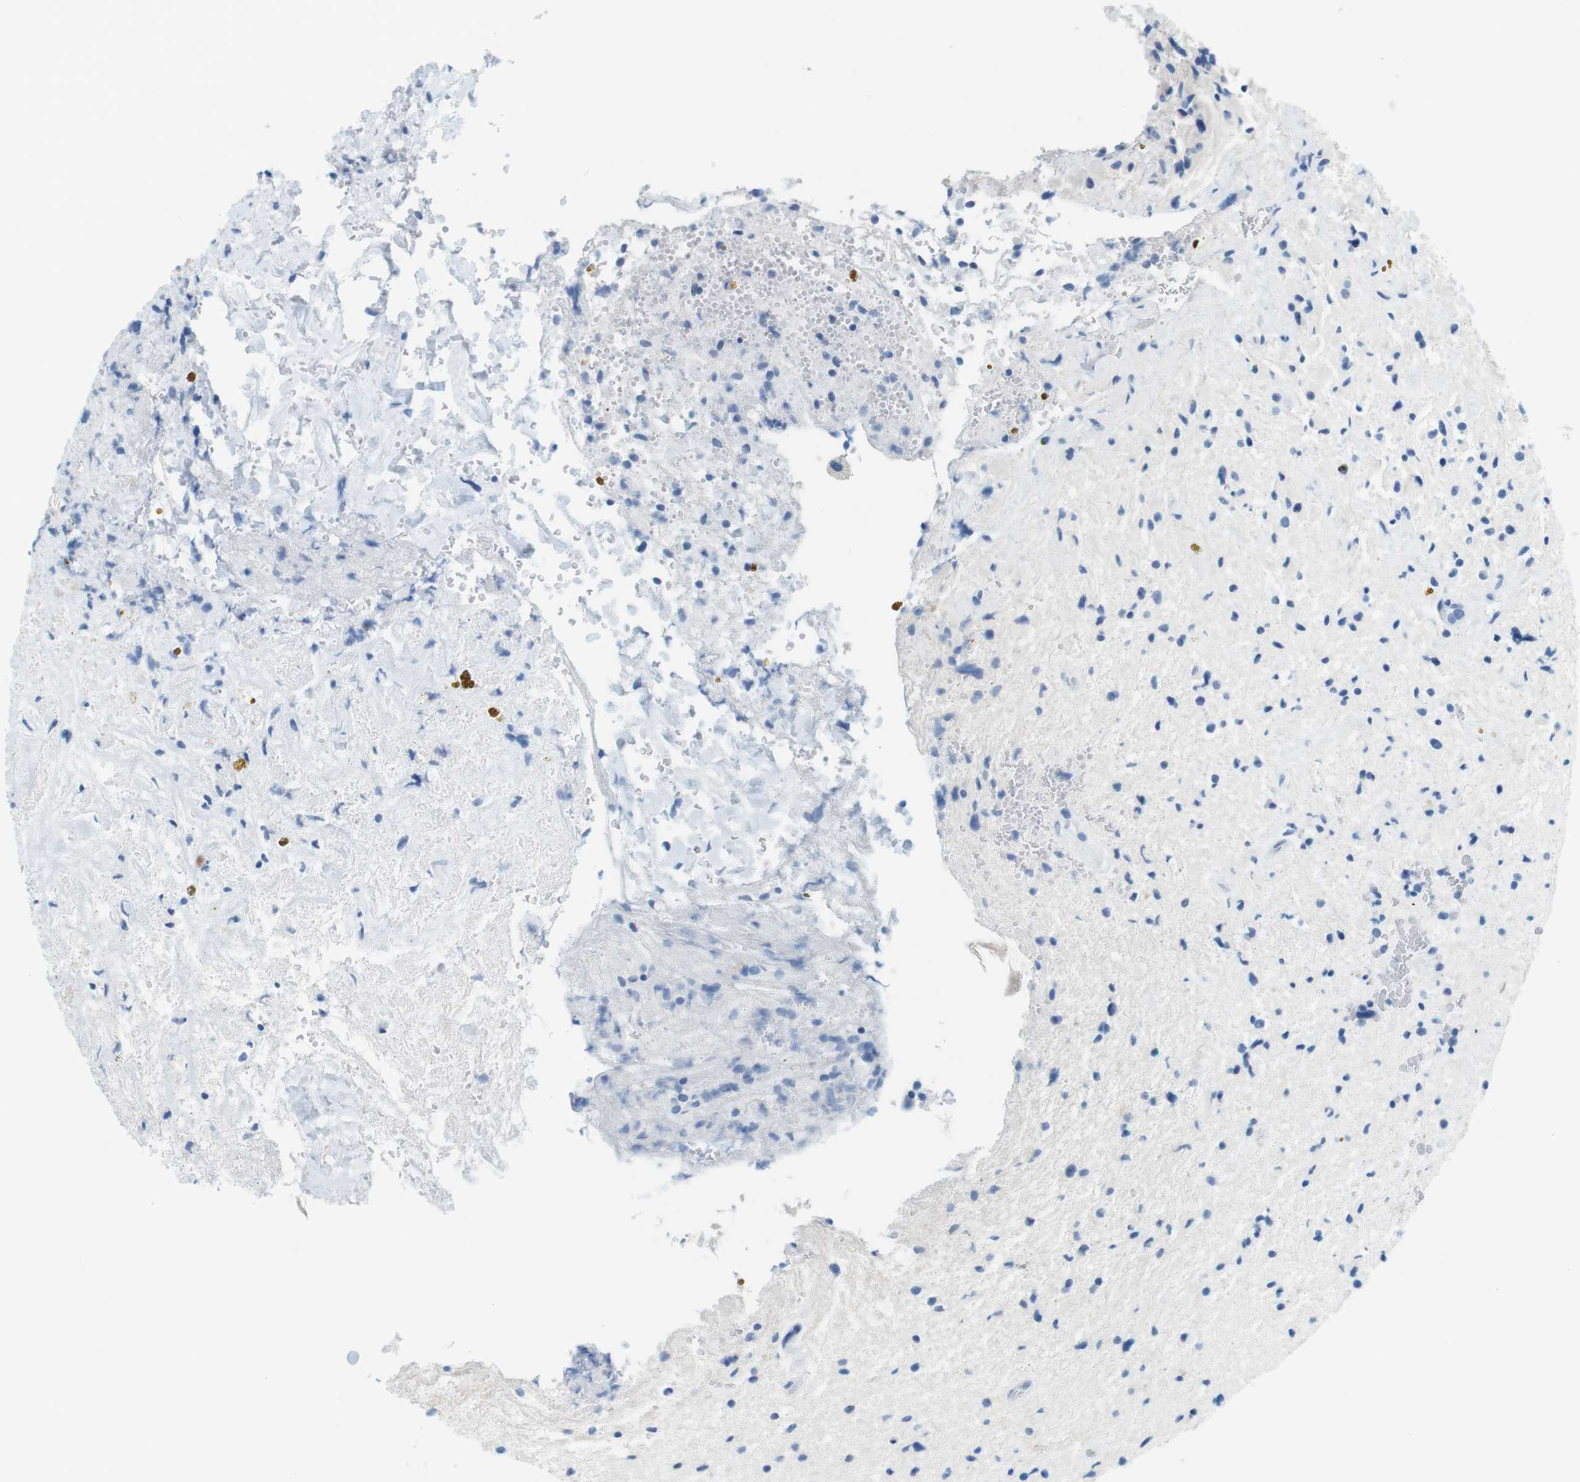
{"staining": {"intensity": "weak", "quantity": "<25%", "location": "cytoplasmic/membranous"}, "tissue": "glioma", "cell_type": "Tumor cells", "image_type": "cancer", "snomed": [{"axis": "morphology", "description": "Glioma, malignant, High grade"}, {"axis": "topography", "description": "Brain"}], "caption": "This micrograph is of high-grade glioma (malignant) stained with immunohistochemistry (IHC) to label a protein in brown with the nuclei are counter-stained blue. There is no positivity in tumor cells. (Stains: DAB (3,3'-diaminobenzidine) IHC with hematoxylin counter stain, Microscopy: brightfield microscopy at high magnification).", "gene": "CYP2C9", "patient": {"sex": "male", "age": 33}}